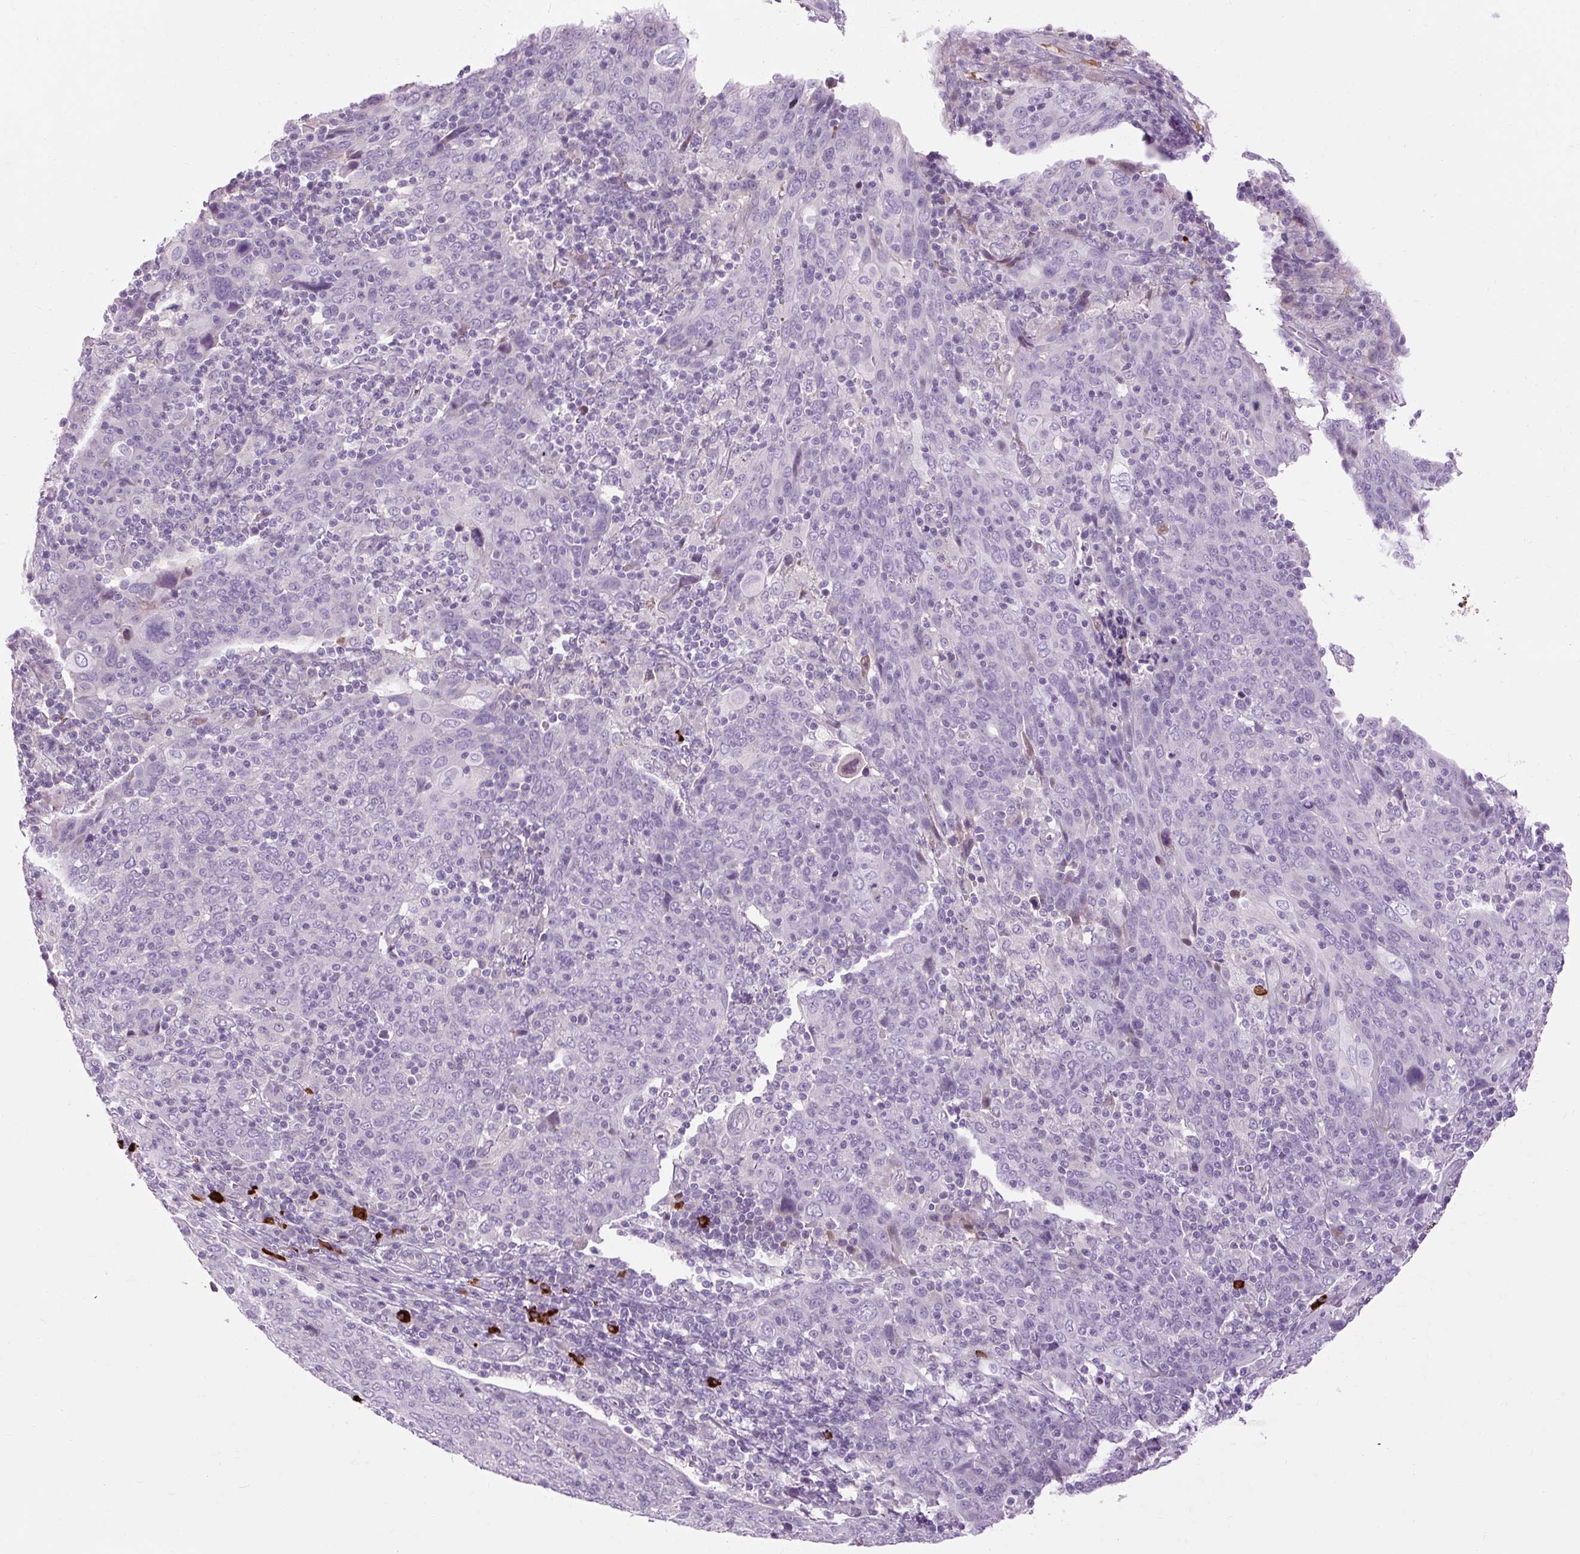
{"staining": {"intensity": "negative", "quantity": "none", "location": "none"}, "tissue": "cervical cancer", "cell_type": "Tumor cells", "image_type": "cancer", "snomed": [{"axis": "morphology", "description": "Squamous cell carcinoma, NOS"}, {"axis": "topography", "description": "Cervix"}], "caption": "Cervical squamous cell carcinoma was stained to show a protein in brown. There is no significant positivity in tumor cells. (Brightfield microscopy of DAB (3,3'-diaminobenzidine) immunohistochemistry at high magnification).", "gene": "ARRDC2", "patient": {"sex": "female", "age": 67}}